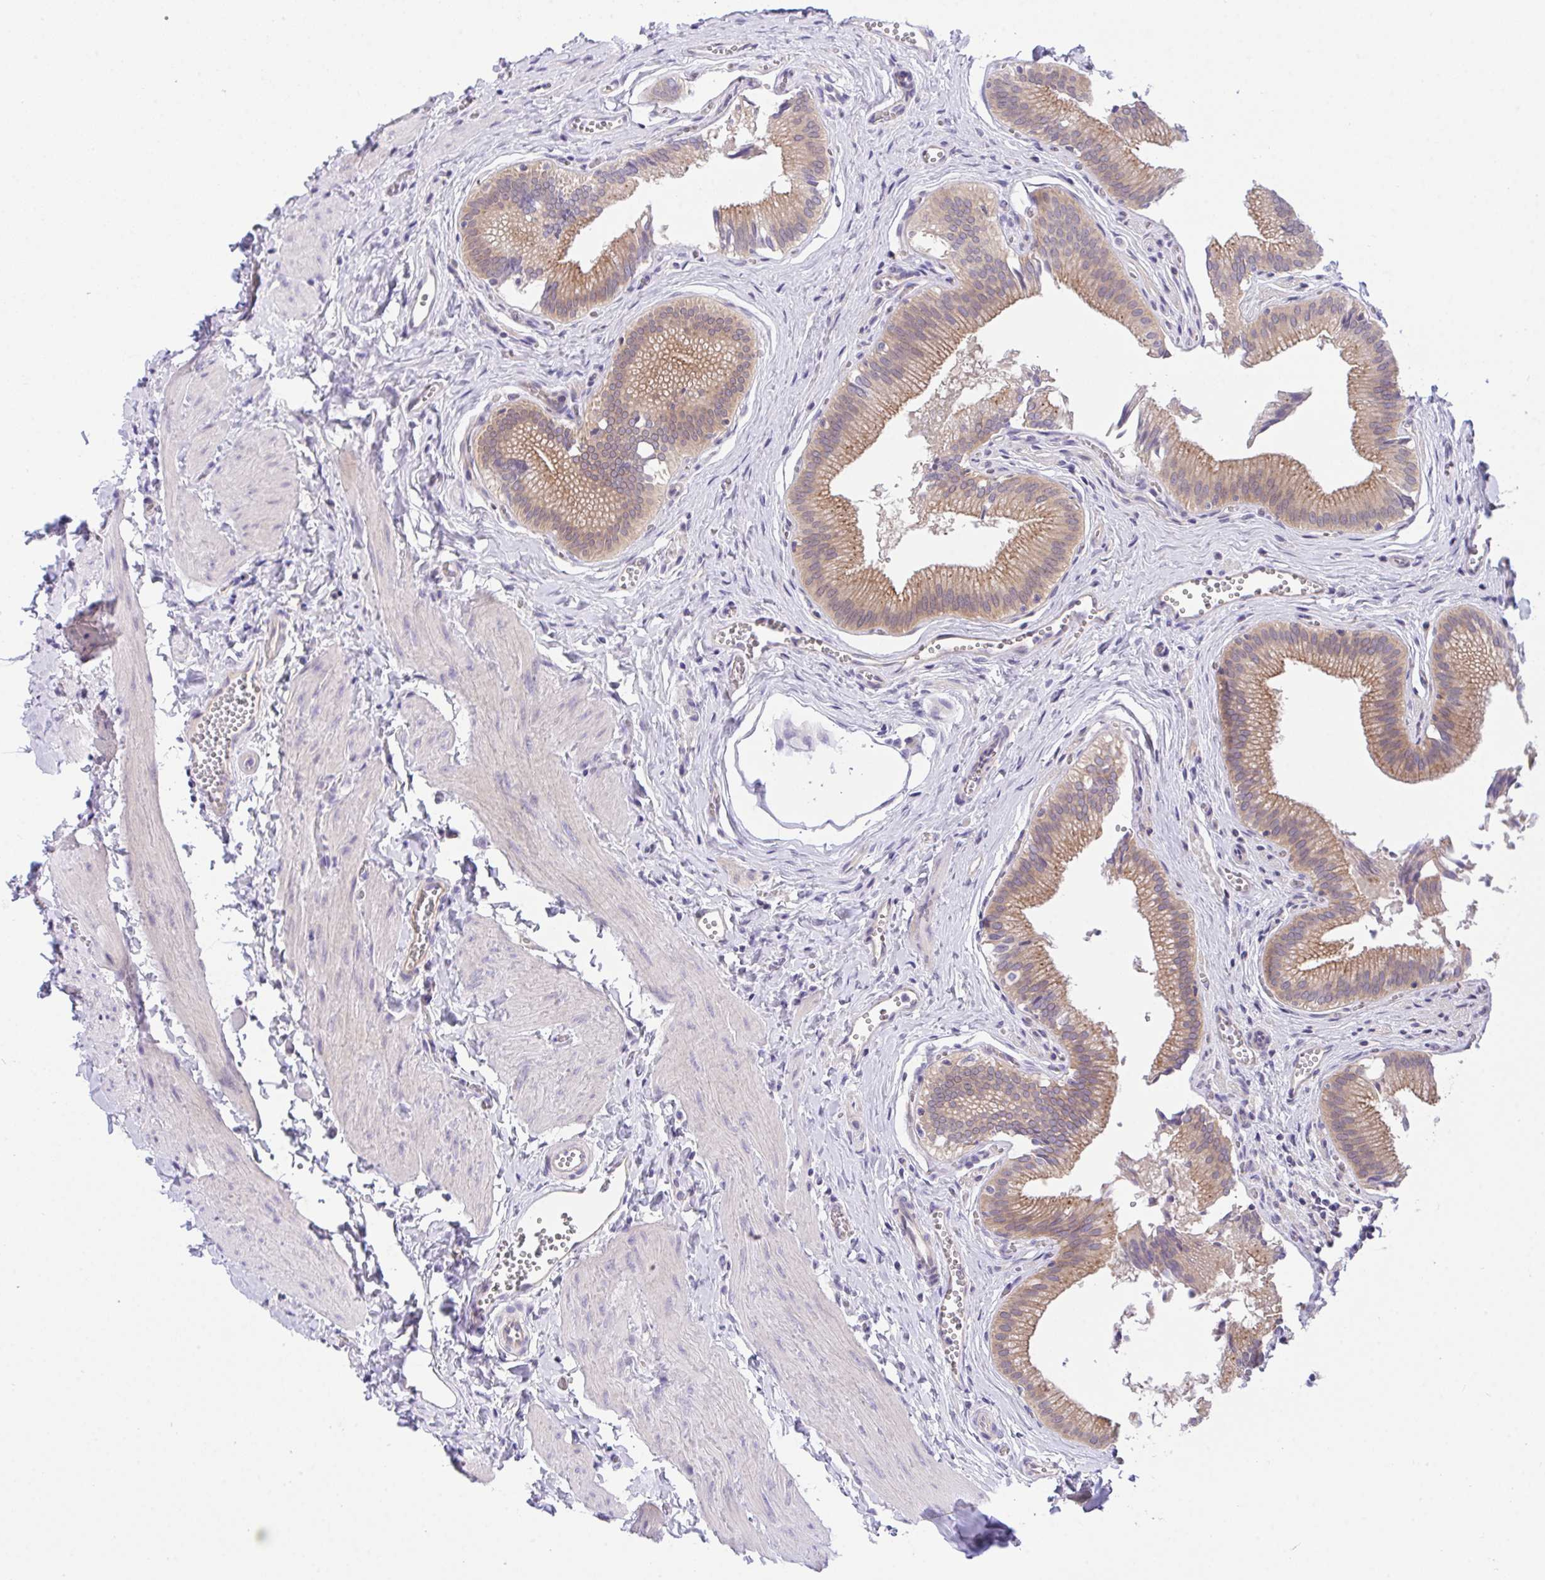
{"staining": {"intensity": "moderate", "quantity": ">75%", "location": "cytoplasmic/membranous"}, "tissue": "gallbladder", "cell_type": "Glandular cells", "image_type": "normal", "snomed": [{"axis": "morphology", "description": "Normal tissue, NOS"}, {"axis": "topography", "description": "Gallbladder"}], "caption": "This photomicrograph displays immunohistochemistry (IHC) staining of normal gallbladder, with medium moderate cytoplasmic/membranous staining in about >75% of glandular cells.", "gene": "HOXD12", "patient": {"sex": "male", "age": 17}}